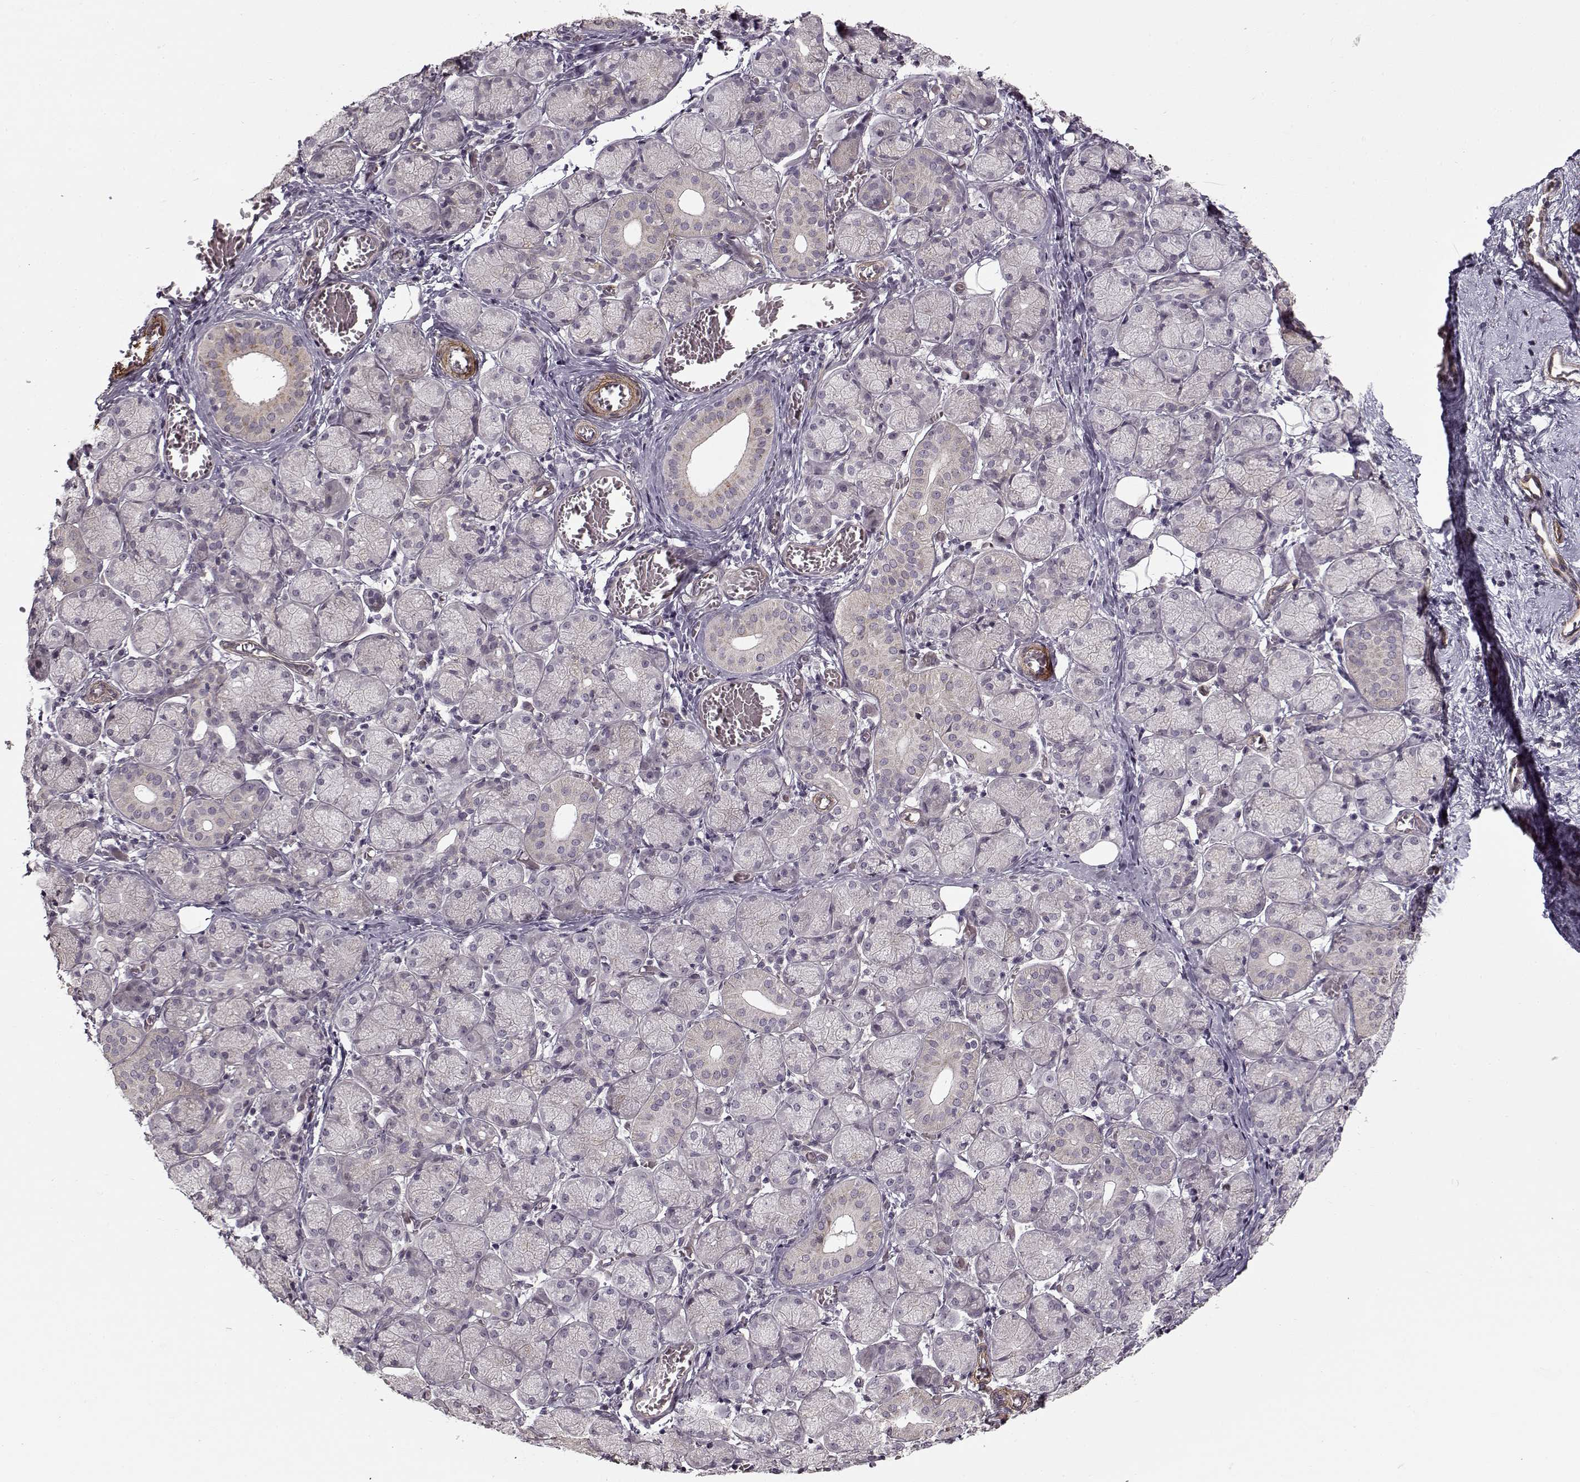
{"staining": {"intensity": "negative", "quantity": "none", "location": "none"}, "tissue": "salivary gland", "cell_type": "Glandular cells", "image_type": "normal", "snomed": [{"axis": "morphology", "description": "Normal tissue, NOS"}, {"axis": "topography", "description": "Salivary gland"}, {"axis": "topography", "description": "Peripheral nerve tissue"}], "caption": "Micrograph shows no significant protein positivity in glandular cells of normal salivary gland. The staining was performed using DAB (3,3'-diaminobenzidine) to visualize the protein expression in brown, while the nuclei were stained in blue with hematoxylin (Magnification: 20x).", "gene": "LAMB2", "patient": {"sex": "female", "age": 24}}